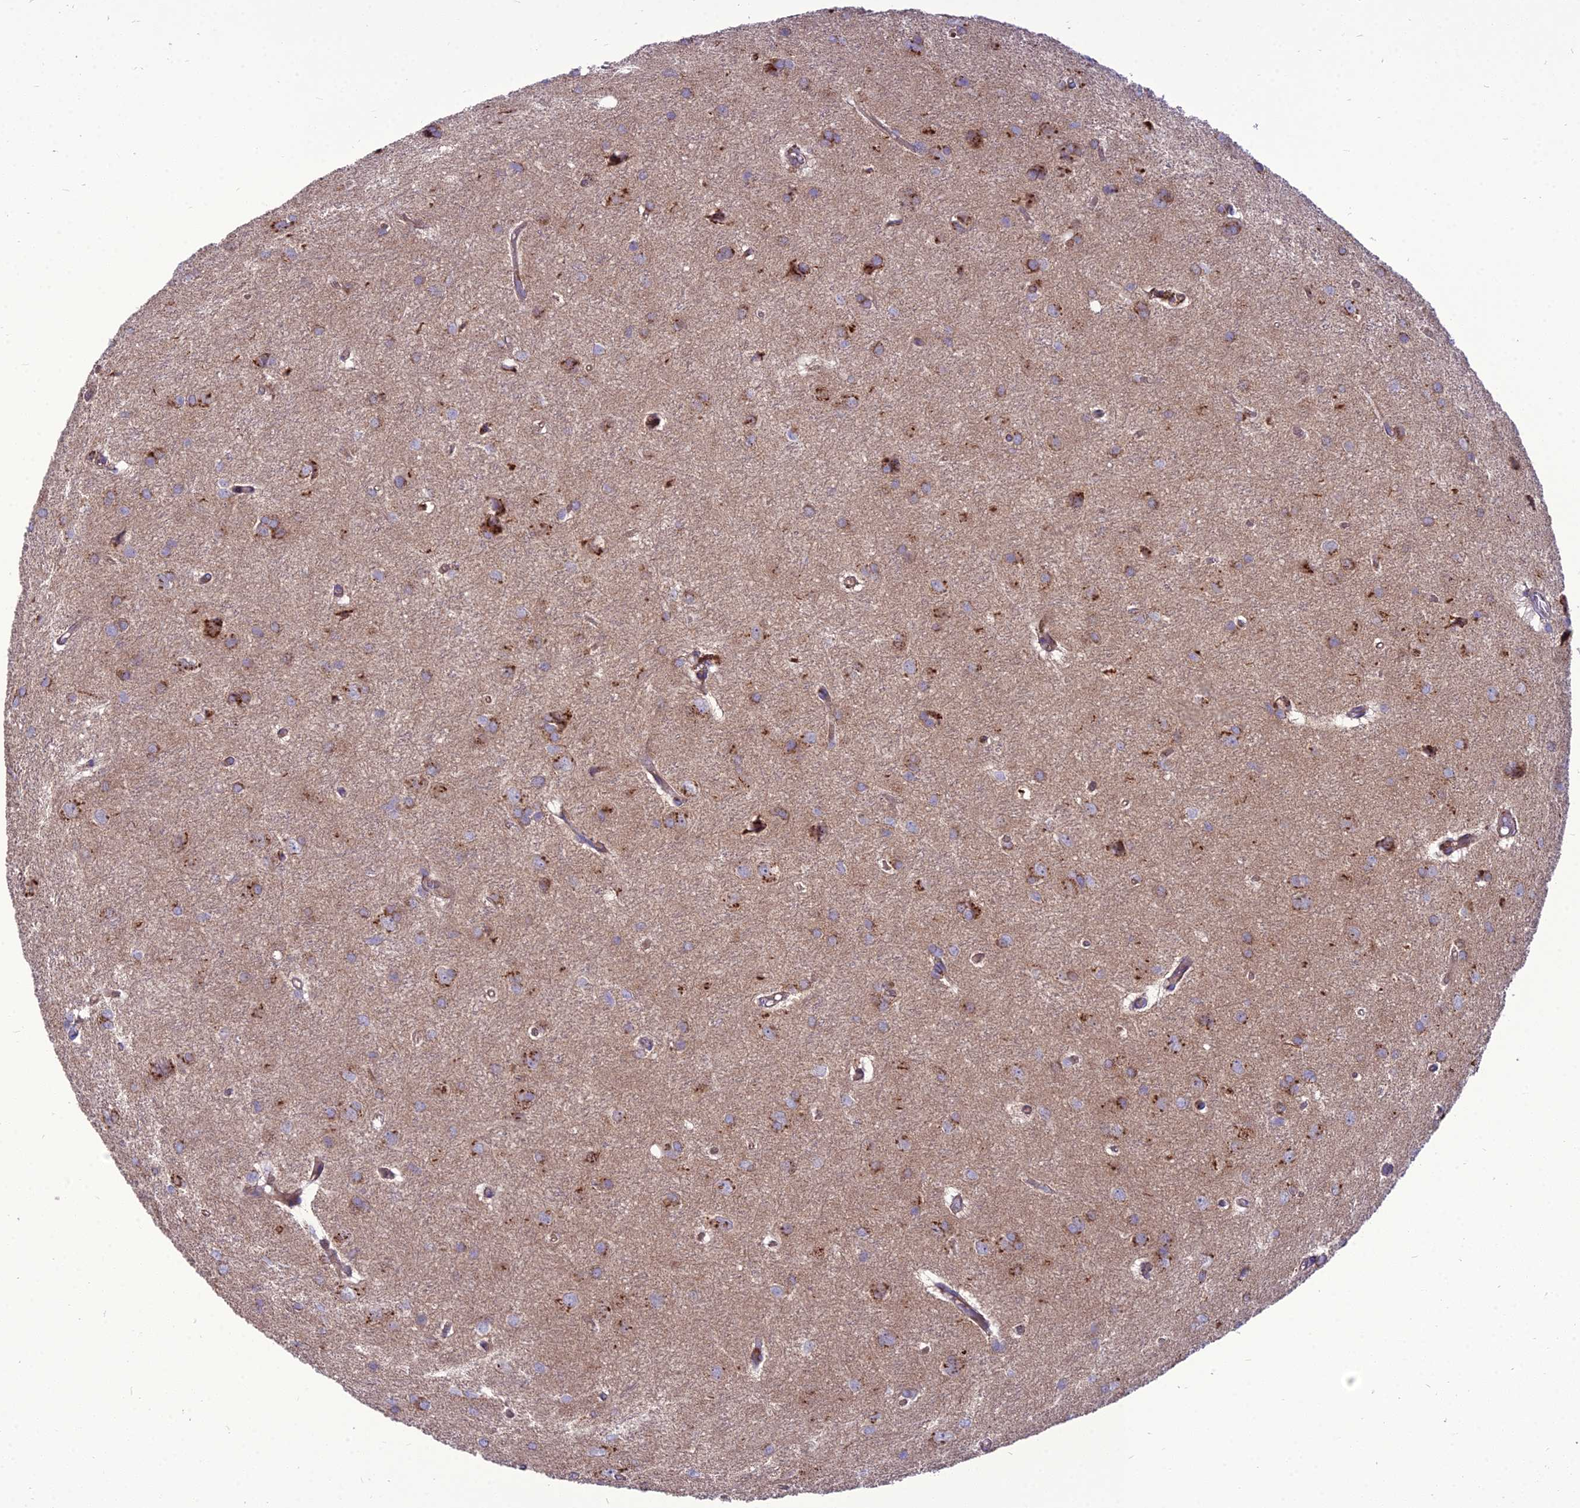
{"staining": {"intensity": "moderate", "quantity": "25%-75%", "location": "cytoplasmic/membranous"}, "tissue": "glioma", "cell_type": "Tumor cells", "image_type": "cancer", "snomed": [{"axis": "morphology", "description": "Glioma, malignant, High grade"}, {"axis": "topography", "description": "Brain"}], "caption": "The image shows staining of malignant glioma (high-grade), revealing moderate cytoplasmic/membranous protein staining (brown color) within tumor cells.", "gene": "SPRYD7", "patient": {"sex": "female", "age": 50}}